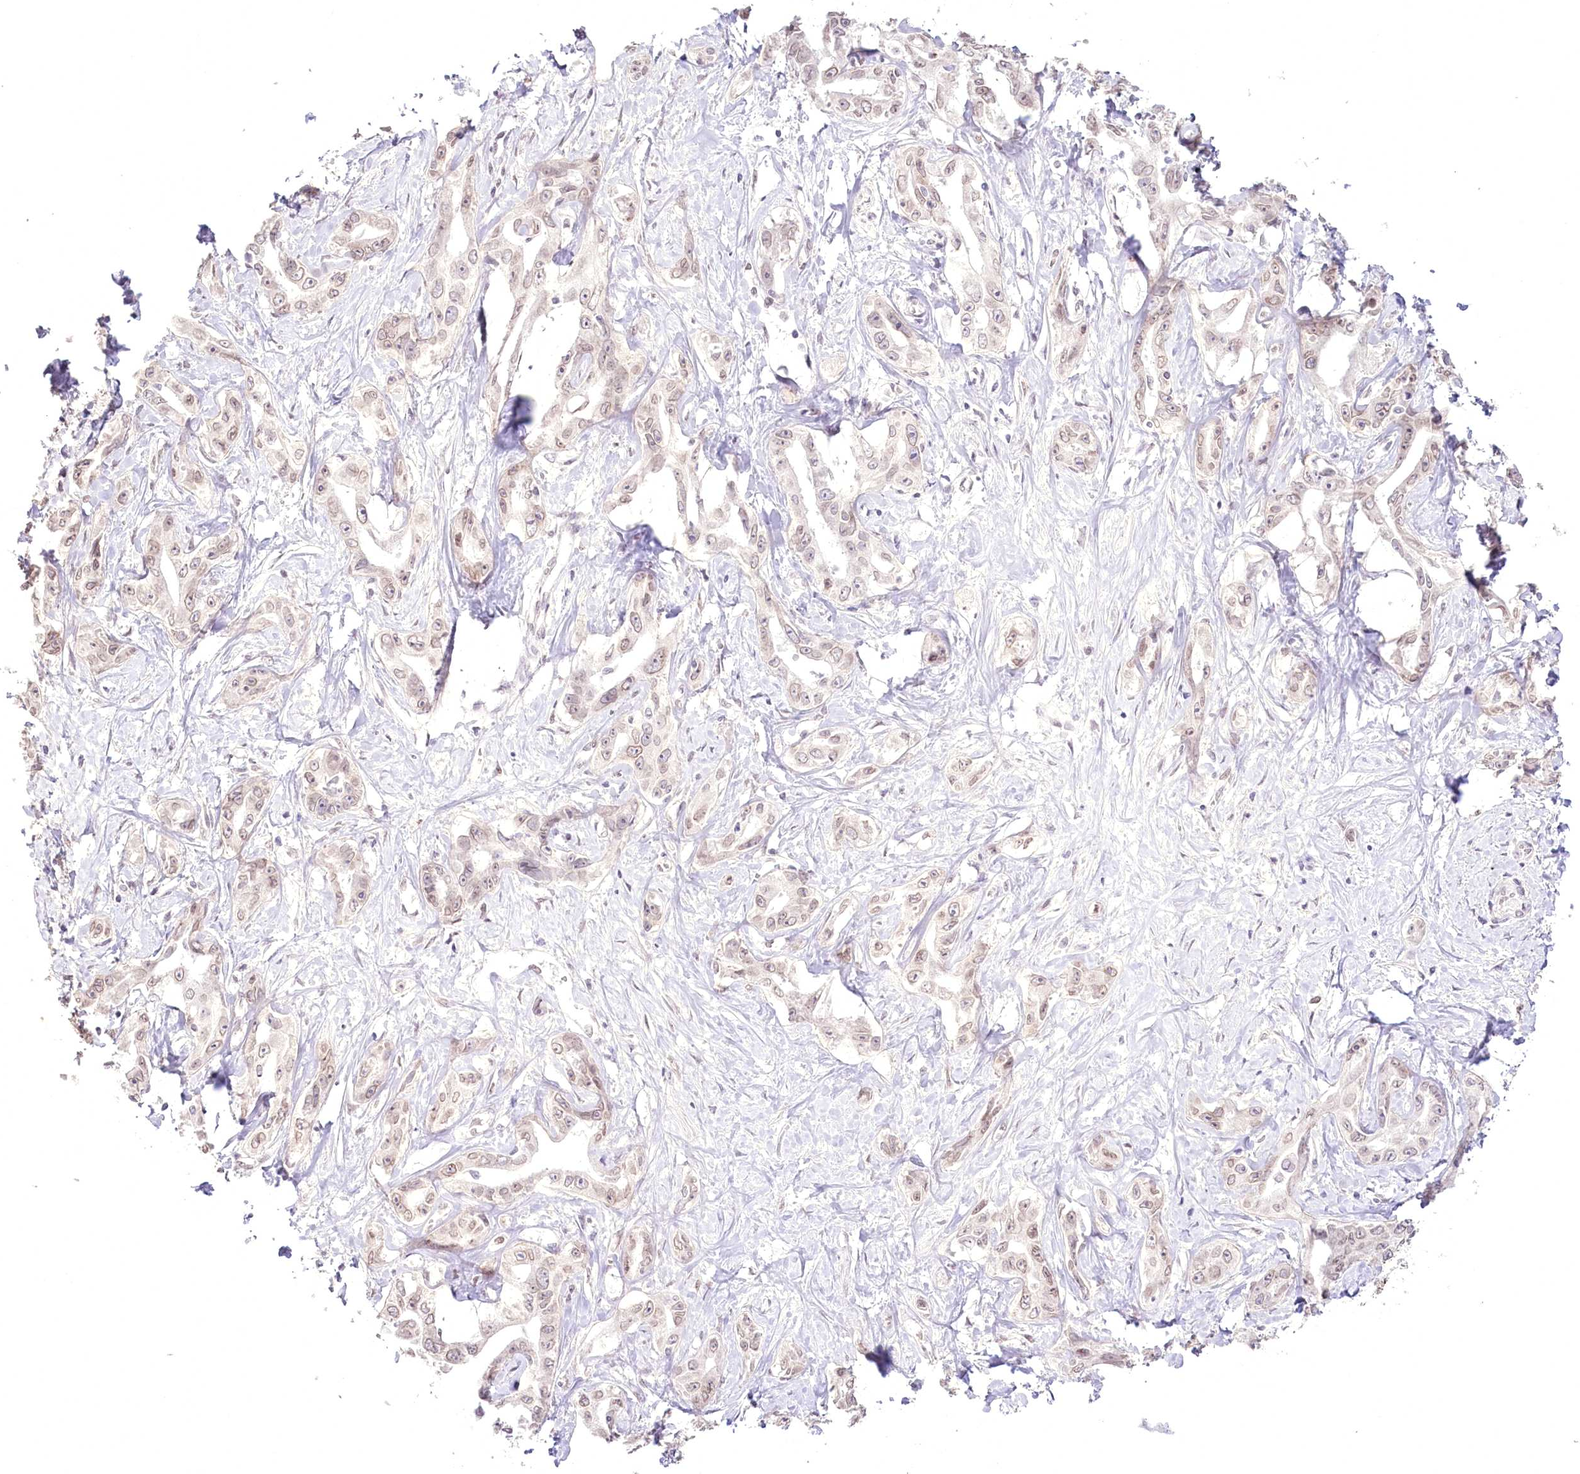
{"staining": {"intensity": "weak", "quantity": "<25%", "location": "nuclear"}, "tissue": "liver cancer", "cell_type": "Tumor cells", "image_type": "cancer", "snomed": [{"axis": "morphology", "description": "Cholangiocarcinoma"}, {"axis": "topography", "description": "Liver"}], "caption": "DAB immunohistochemical staining of liver cancer displays no significant staining in tumor cells.", "gene": "SLC39A10", "patient": {"sex": "male", "age": 59}}